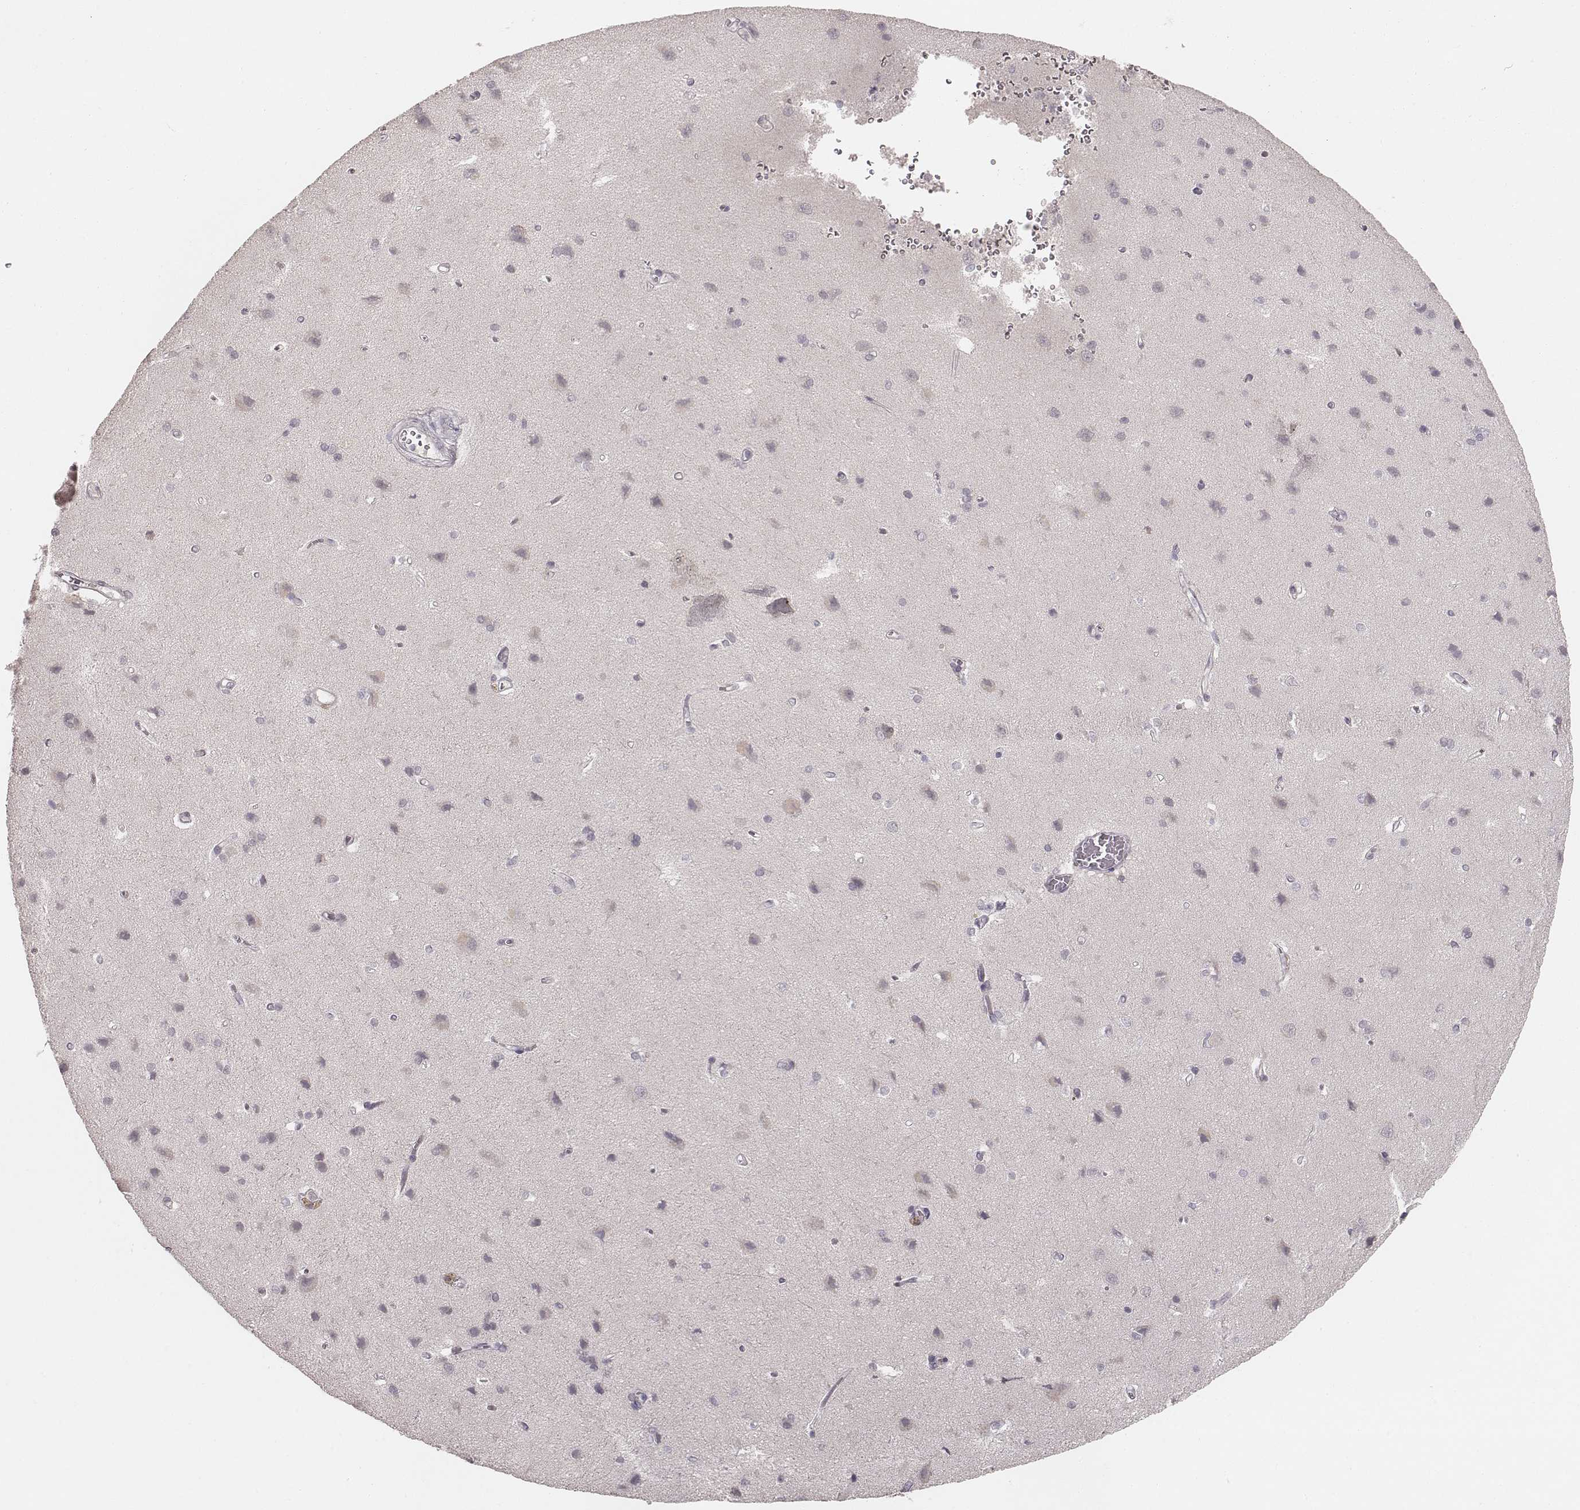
{"staining": {"intensity": "negative", "quantity": "none", "location": "none"}, "tissue": "cerebral cortex", "cell_type": "Endothelial cells", "image_type": "normal", "snomed": [{"axis": "morphology", "description": "Normal tissue, NOS"}, {"axis": "topography", "description": "Cerebral cortex"}], "caption": "DAB immunohistochemical staining of unremarkable human cerebral cortex reveals no significant positivity in endothelial cells.", "gene": "LY6K", "patient": {"sex": "male", "age": 37}}